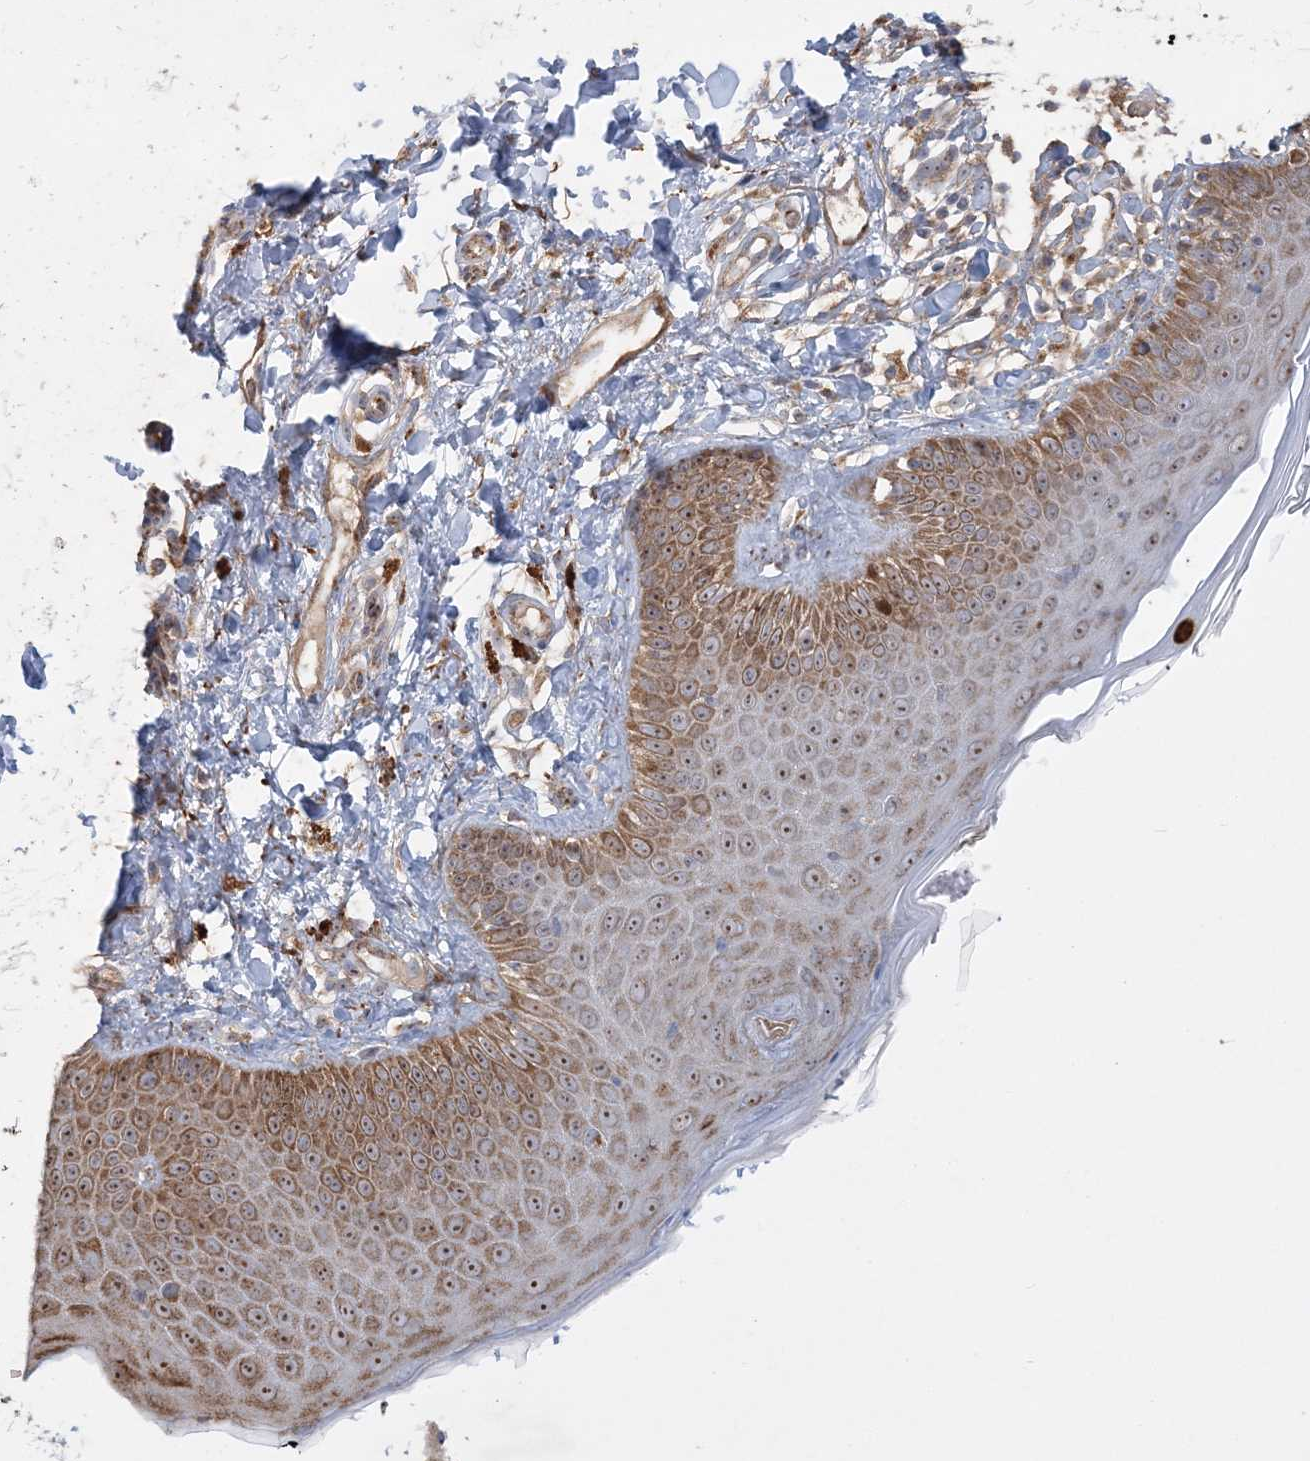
{"staining": {"intensity": "weak", "quantity": ">75%", "location": "cytoplasmic/membranous"}, "tissue": "skin", "cell_type": "Fibroblasts", "image_type": "normal", "snomed": [{"axis": "morphology", "description": "Normal tissue, NOS"}, {"axis": "topography", "description": "Skin"}], "caption": "Protein staining of normal skin exhibits weak cytoplasmic/membranous positivity in approximately >75% of fibroblasts.", "gene": "FEZ2", "patient": {"sex": "male", "age": 52}}